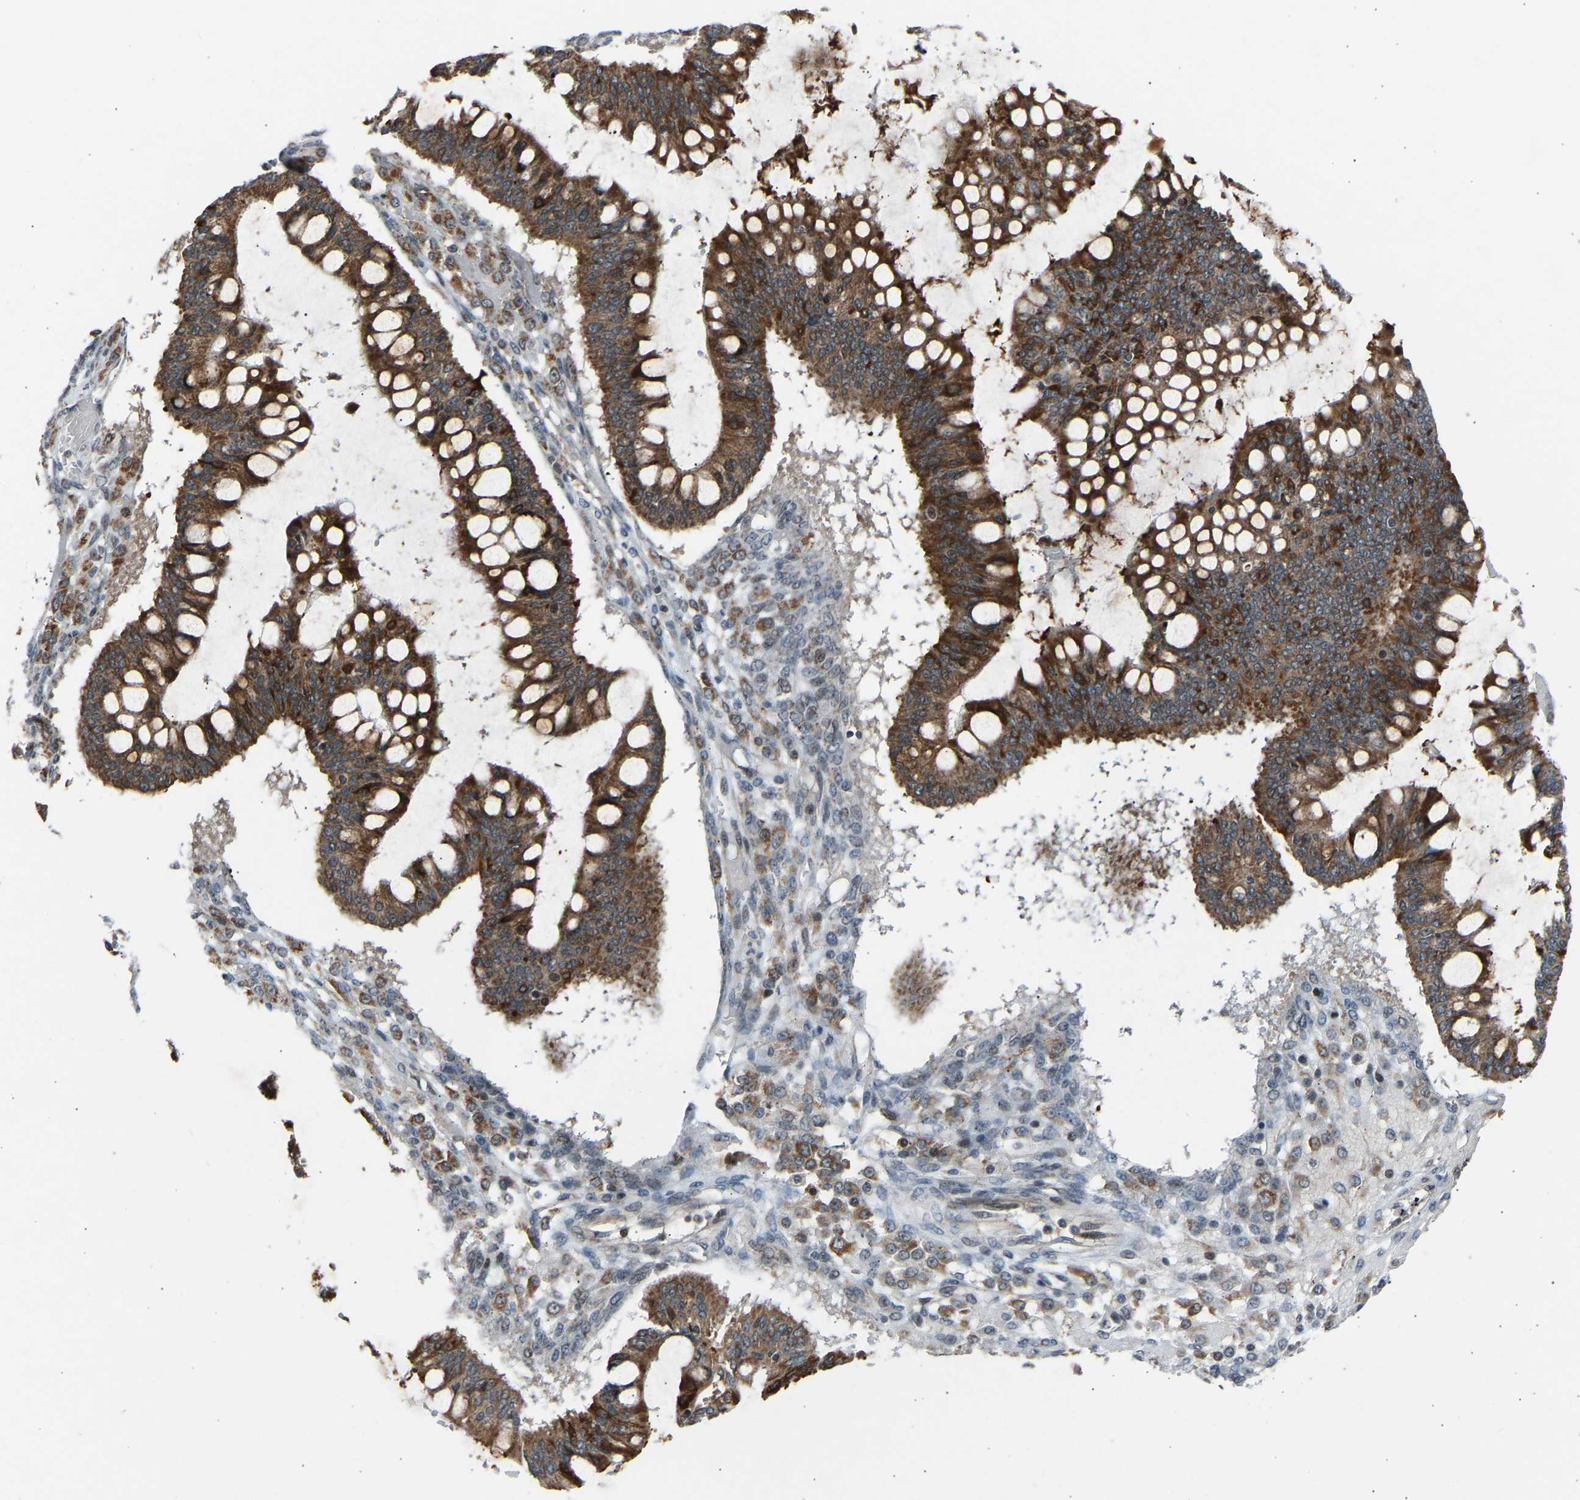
{"staining": {"intensity": "strong", "quantity": ">75%", "location": "cytoplasmic/membranous"}, "tissue": "ovarian cancer", "cell_type": "Tumor cells", "image_type": "cancer", "snomed": [{"axis": "morphology", "description": "Cystadenocarcinoma, mucinous, NOS"}, {"axis": "topography", "description": "Ovary"}], "caption": "Tumor cells exhibit strong cytoplasmic/membranous positivity in about >75% of cells in ovarian cancer. Immunohistochemistry stains the protein in brown and the nuclei are stained blue.", "gene": "SLIRP", "patient": {"sex": "female", "age": 73}}